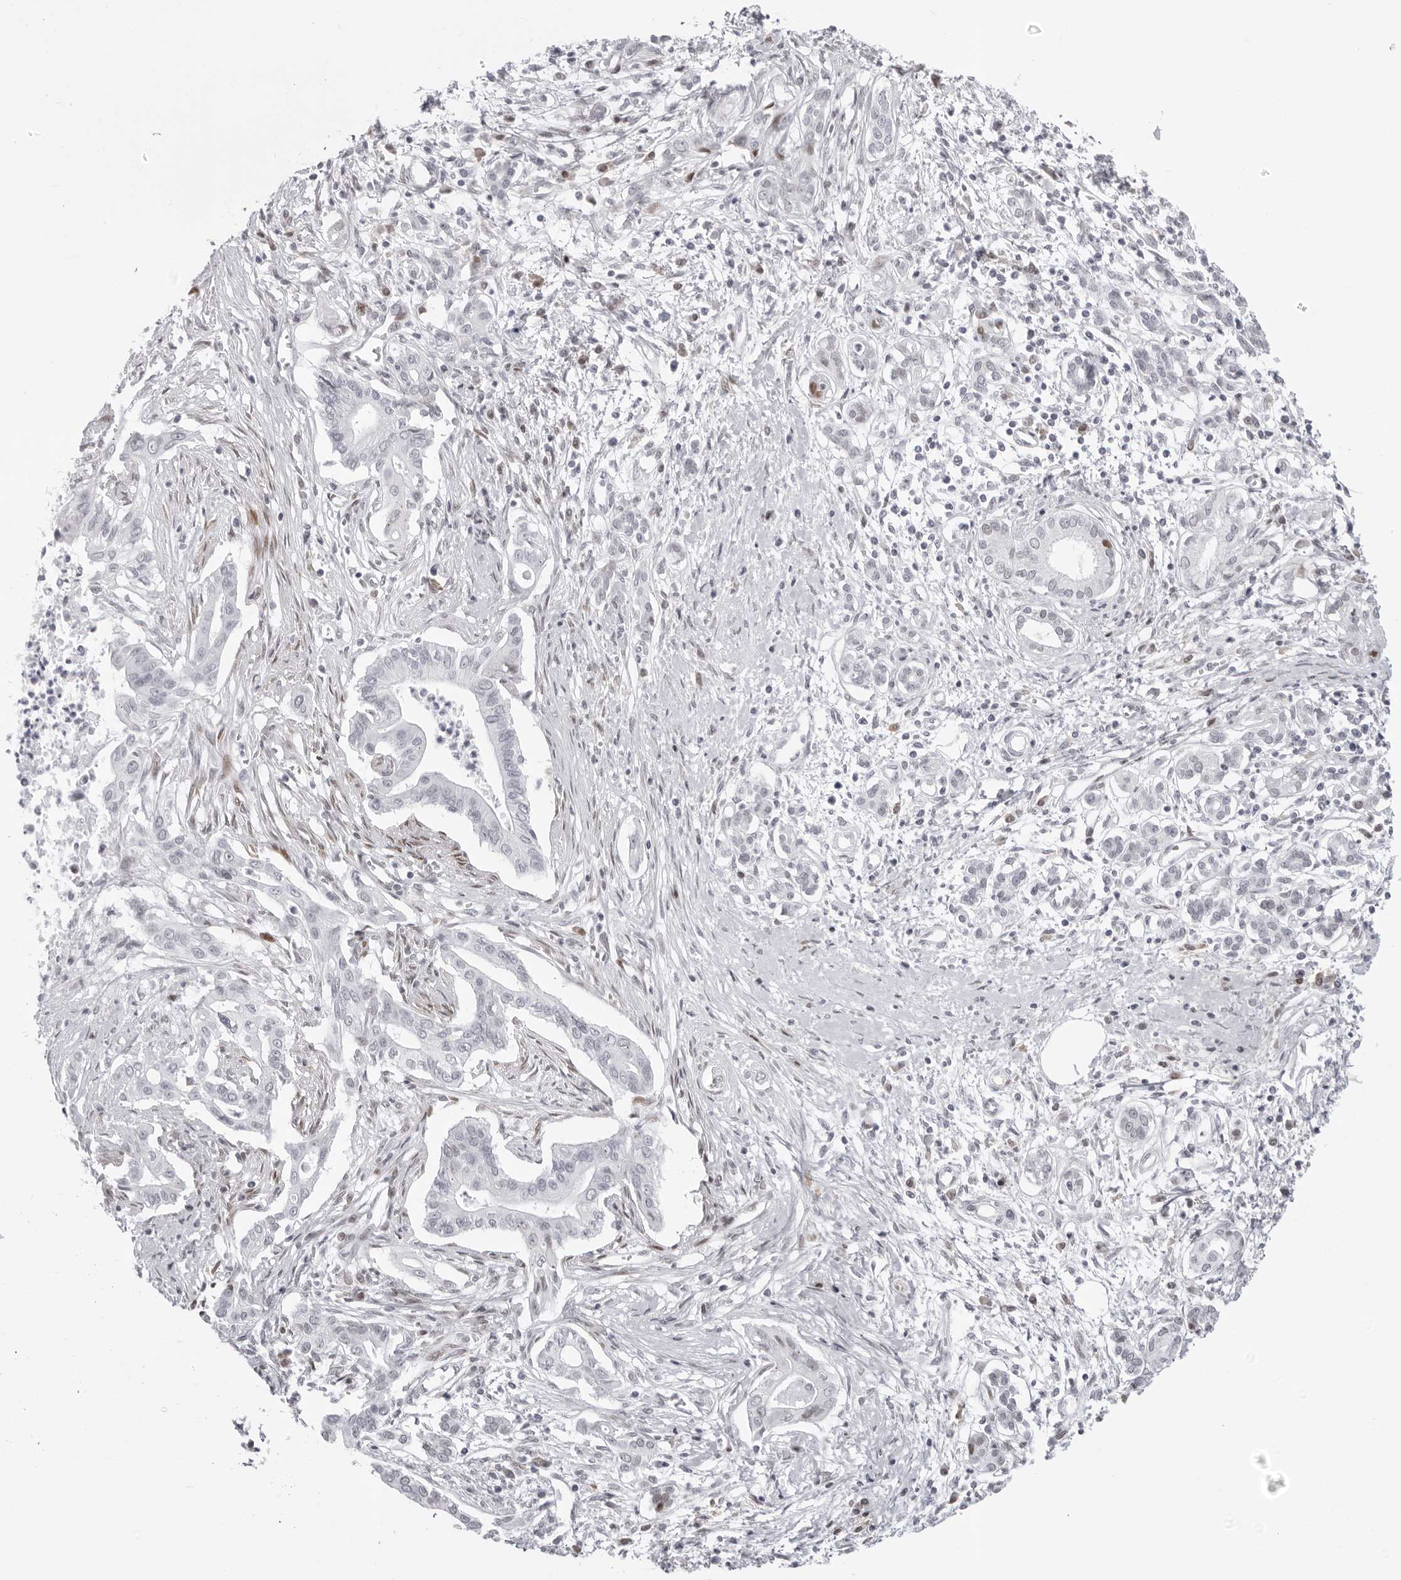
{"staining": {"intensity": "negative", "quantity": "none", "location": "none"}, "tissue": "pancreatic cancer", "cell_type": "Tumor cells", "image_type": "cancer", "snomed": [{"axis": "morphology", "description": "Adenocarcinoma, NOS"}, {"axis": "topography", "description": "Pancreas"}], "caption": "Adenocarcinoma (pancreatic) was stained to show a protein in brown. There is no significant expression in tumor cells.", "gene": "NTPCR", "patient": {"sex": "male", "age": 58}}